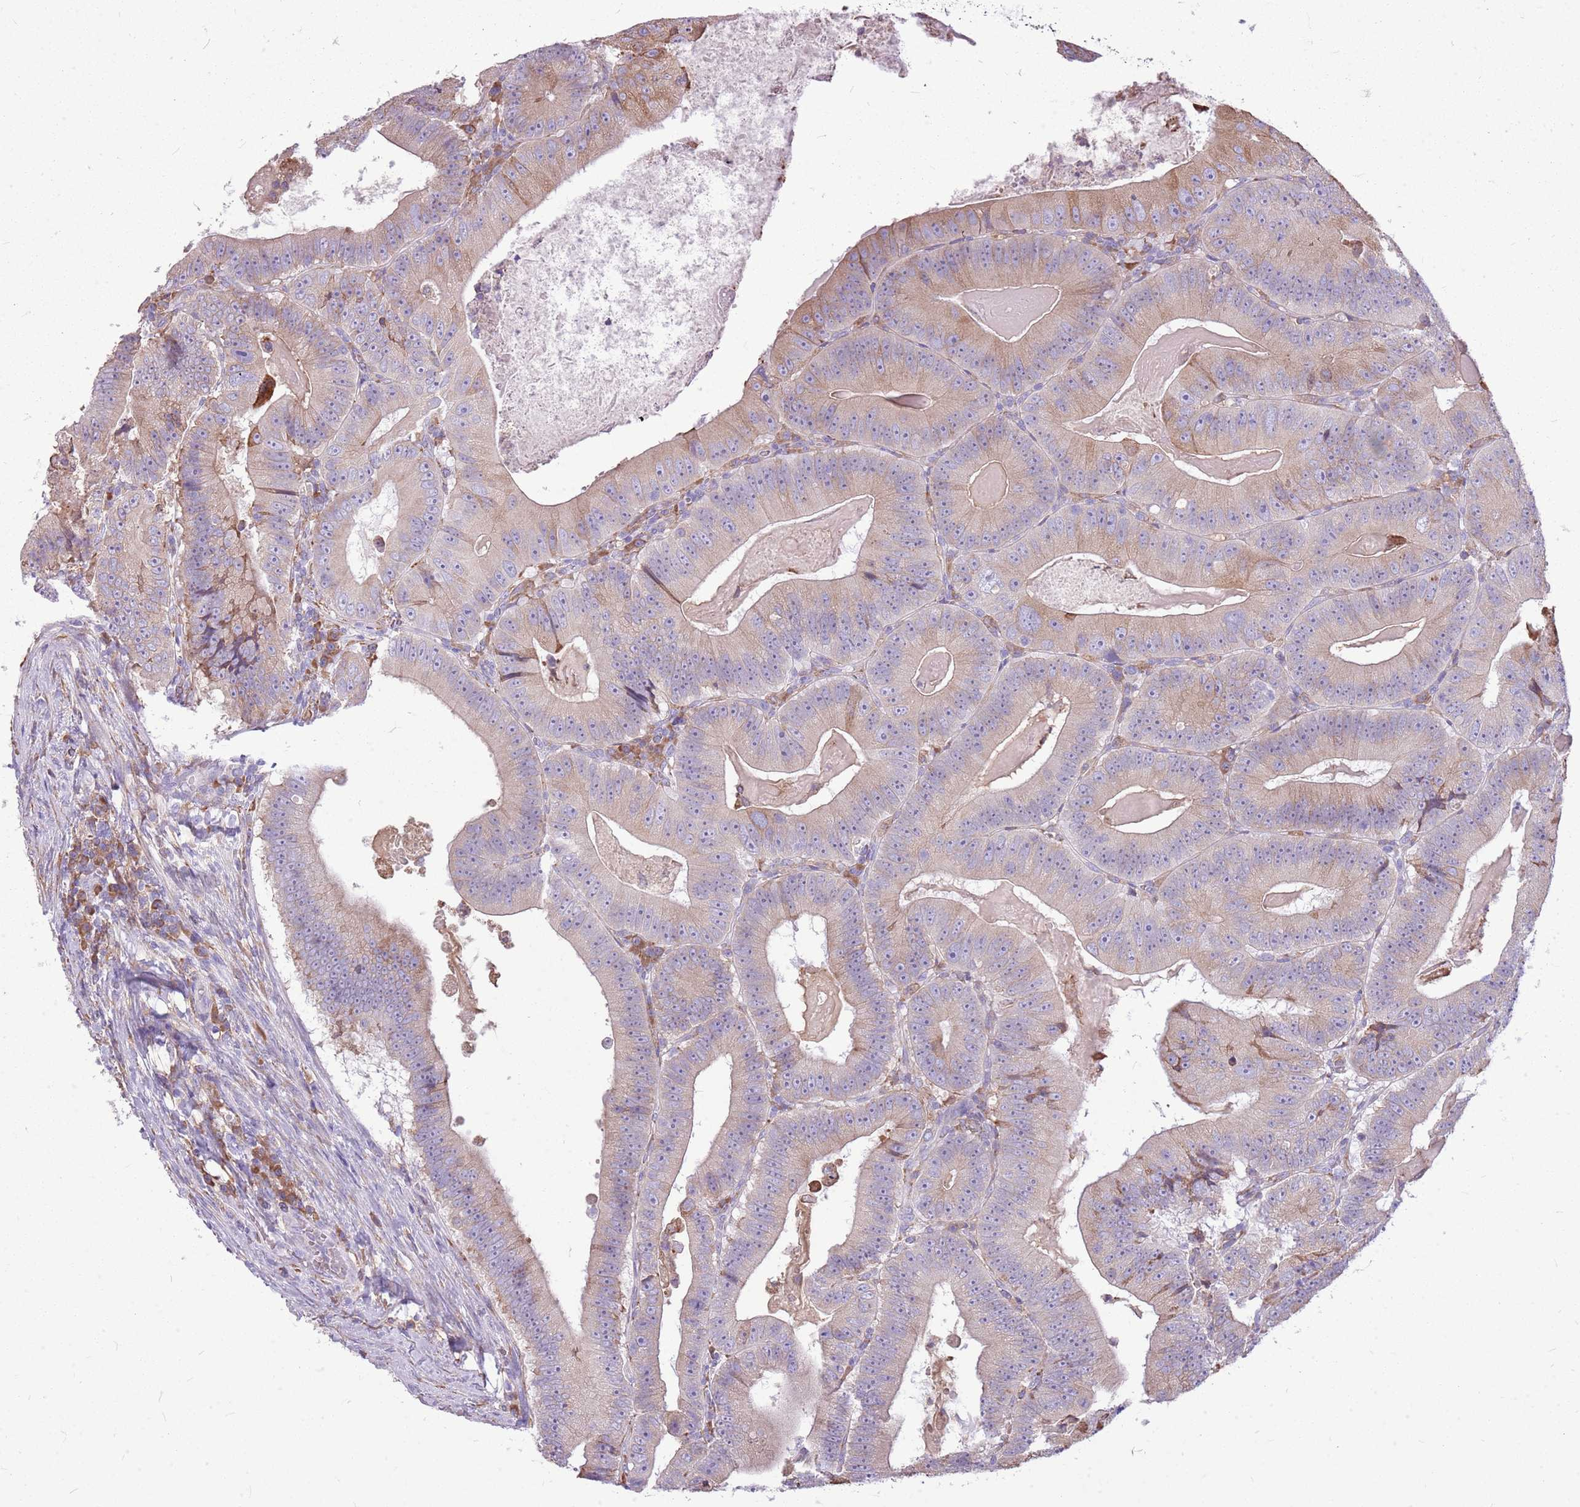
{"staining": {"intensity": "weak", "quantity": "25%-75%", "location": "cytoplasmic/membranous"}, "tissue": "colorectal cancer", "cell_type": "Tumor cells", "image_type": "cancer", "snomed": [{"axis": "morphology", "description": "Adenocarcinoma, NOS"}, {"axis": "topography", "description": "Colon"}], "caption": "Colorectal cancer stained with a protein marker displays weak staining in tumor cells.", "gene": "KCTD19", "patient": {"sex": "female", "age": 86}}